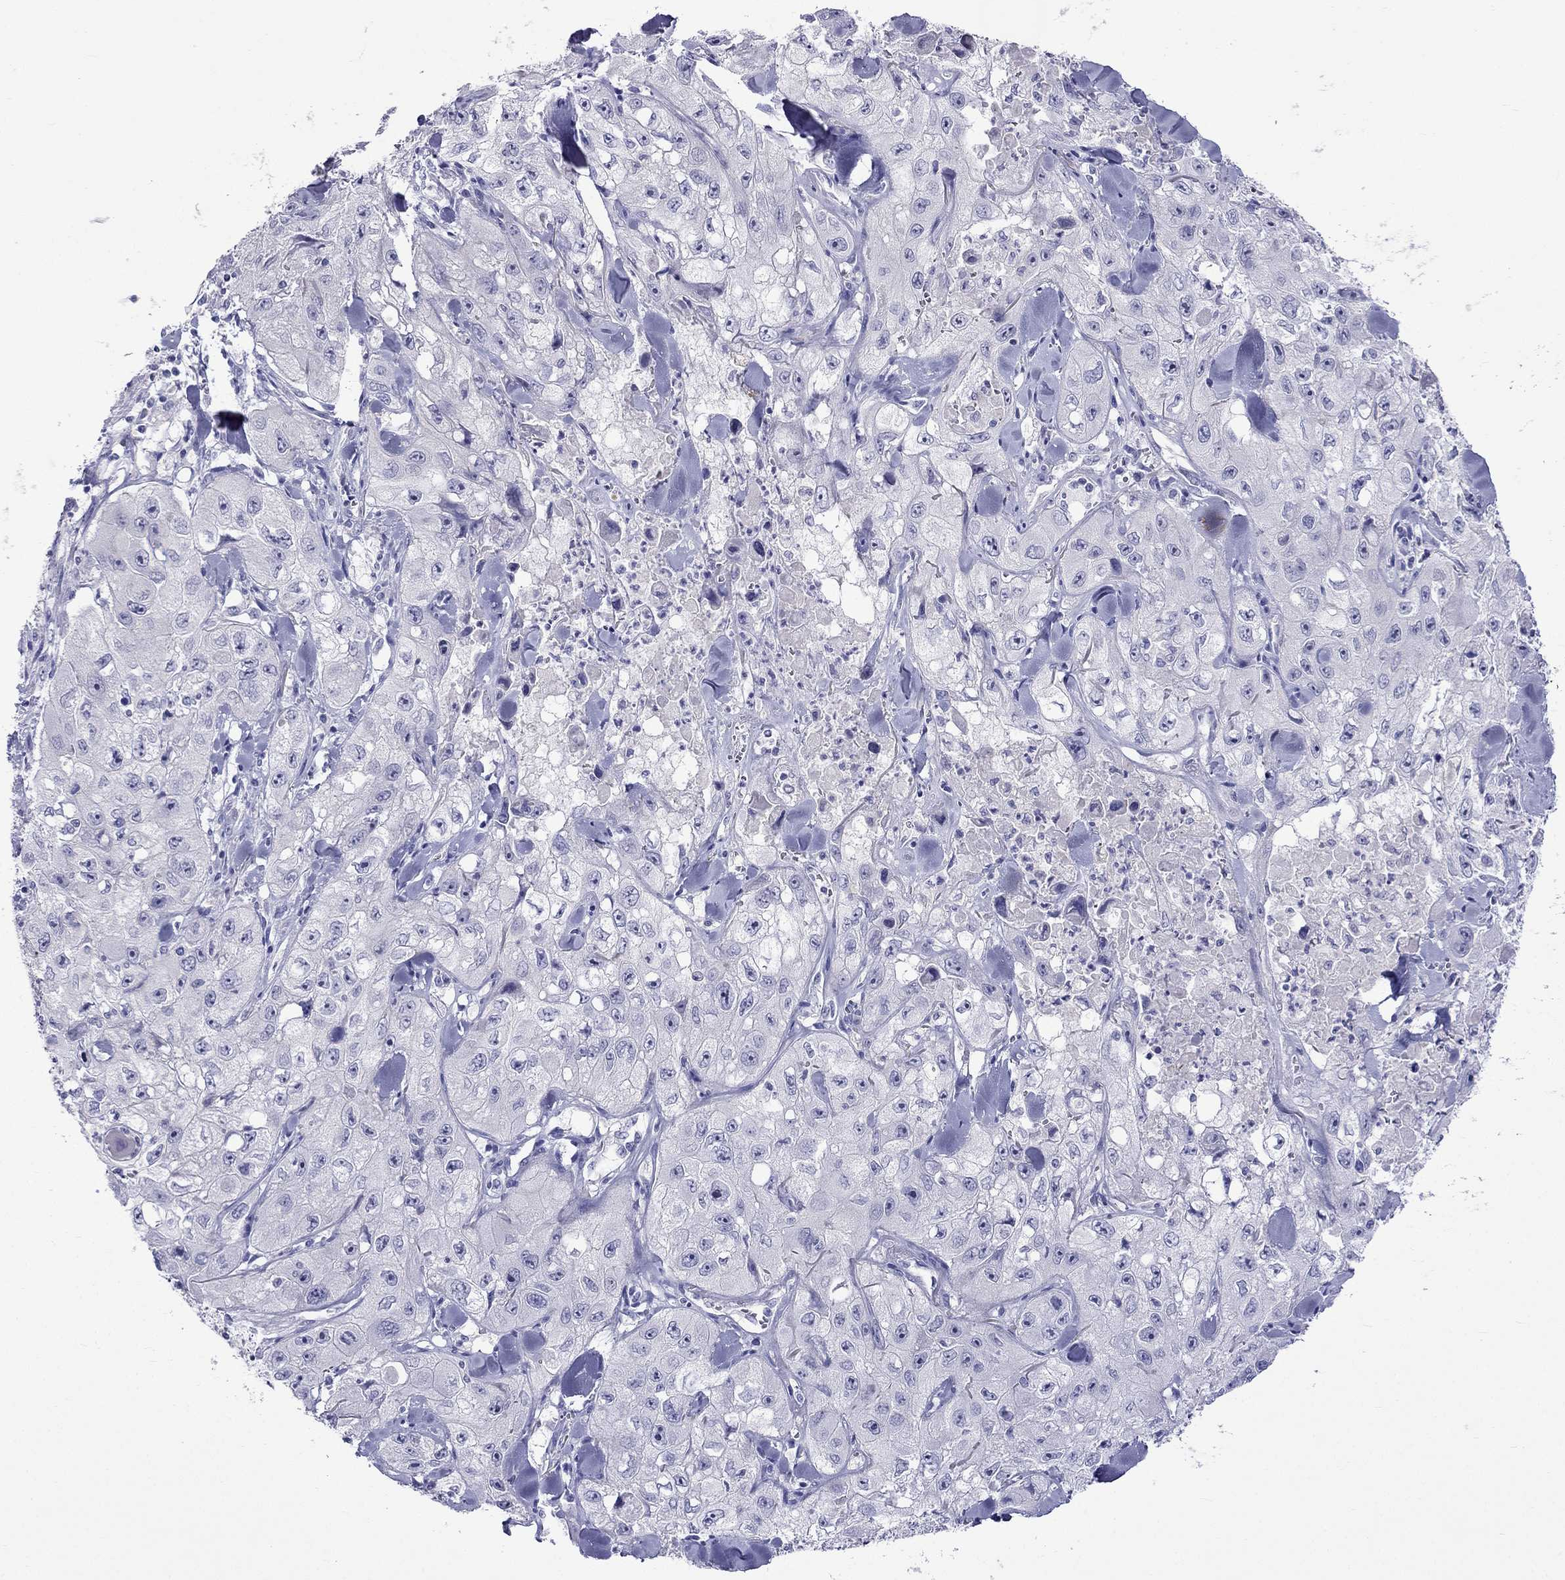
{"staining": {"intensity": "negative", "quantity": "none", "location": "none"}, "tissue": "skin cancer", "cell_type": "Tumor cells", "image_type": "cancer", "snomed": [{"axis": "morphology", "description": "Squamous cell carcinoma, NOS"}, {"axis": "topography", "description": "Skin"}, {"axis": "topography", "description": "Subcutis"}], "caption": "This is an IHC image of skin squamous cell carcinoma. There is no expression in tumor cells.", "gene": "PATE1", "patient": {"sex": "male", "age": 73}}